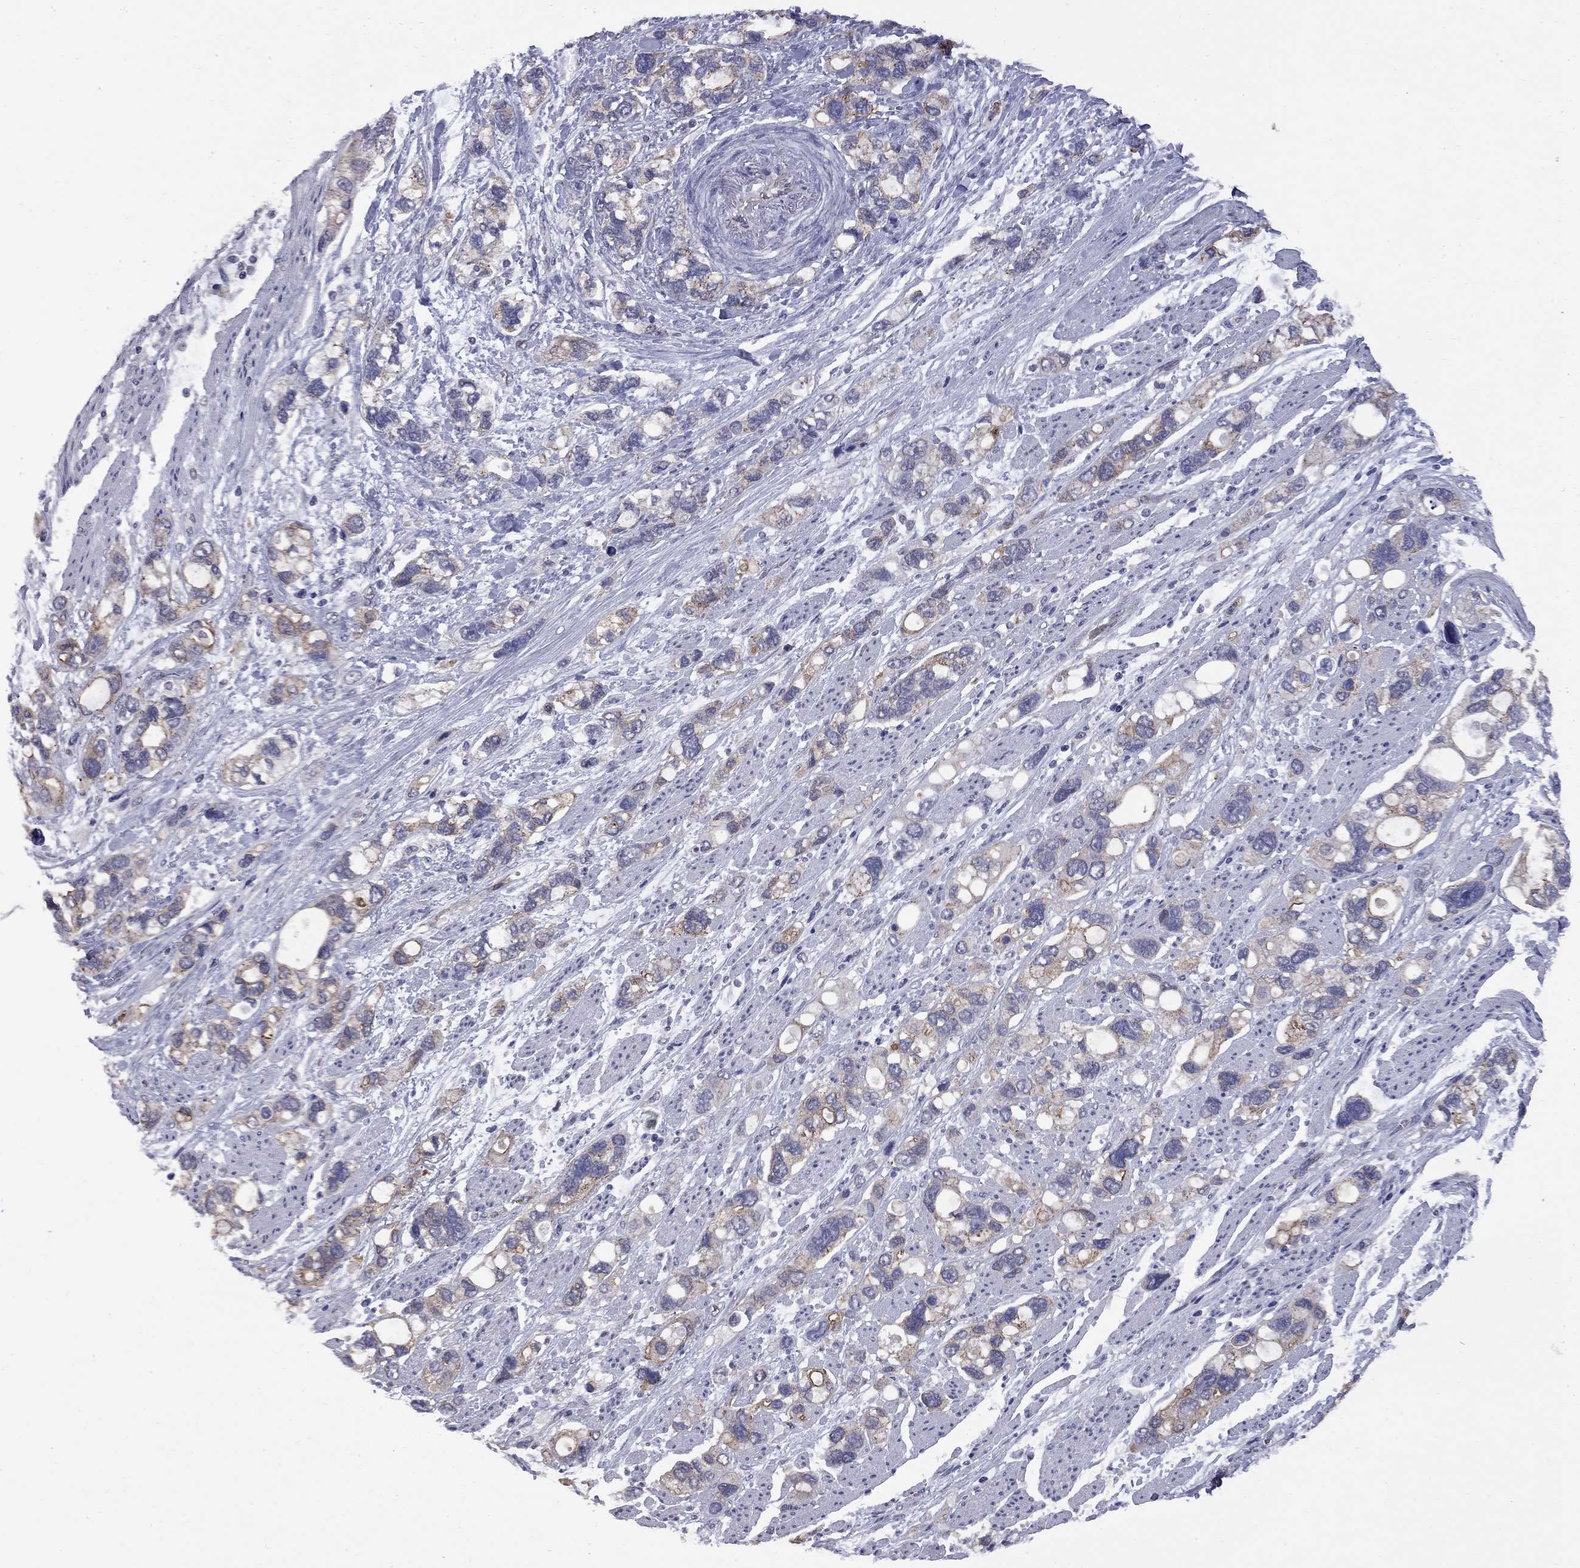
{"staining": {"intensity": "moderate", "quantity": ">75%", "location": "cytoplasmic/membranous"}, "tissue": "stomach cancer", "cell_type": "Tumor cells", "image_type": "cancer", "snomed": [{"axis": "morphology", "description": "Adenocarcinoma, NOS"}, {"axis": "topography", "description": "Stomach, upper"}], "caption": "Approximately >75% of tumor cells in stomach adenocarcinoma display moderate cytoplasmic/membranous protein positivity as visualized by brown immunohistochemical staining.", "gene": "HTR4", "patient": {"sex": "female", "age": 81}}